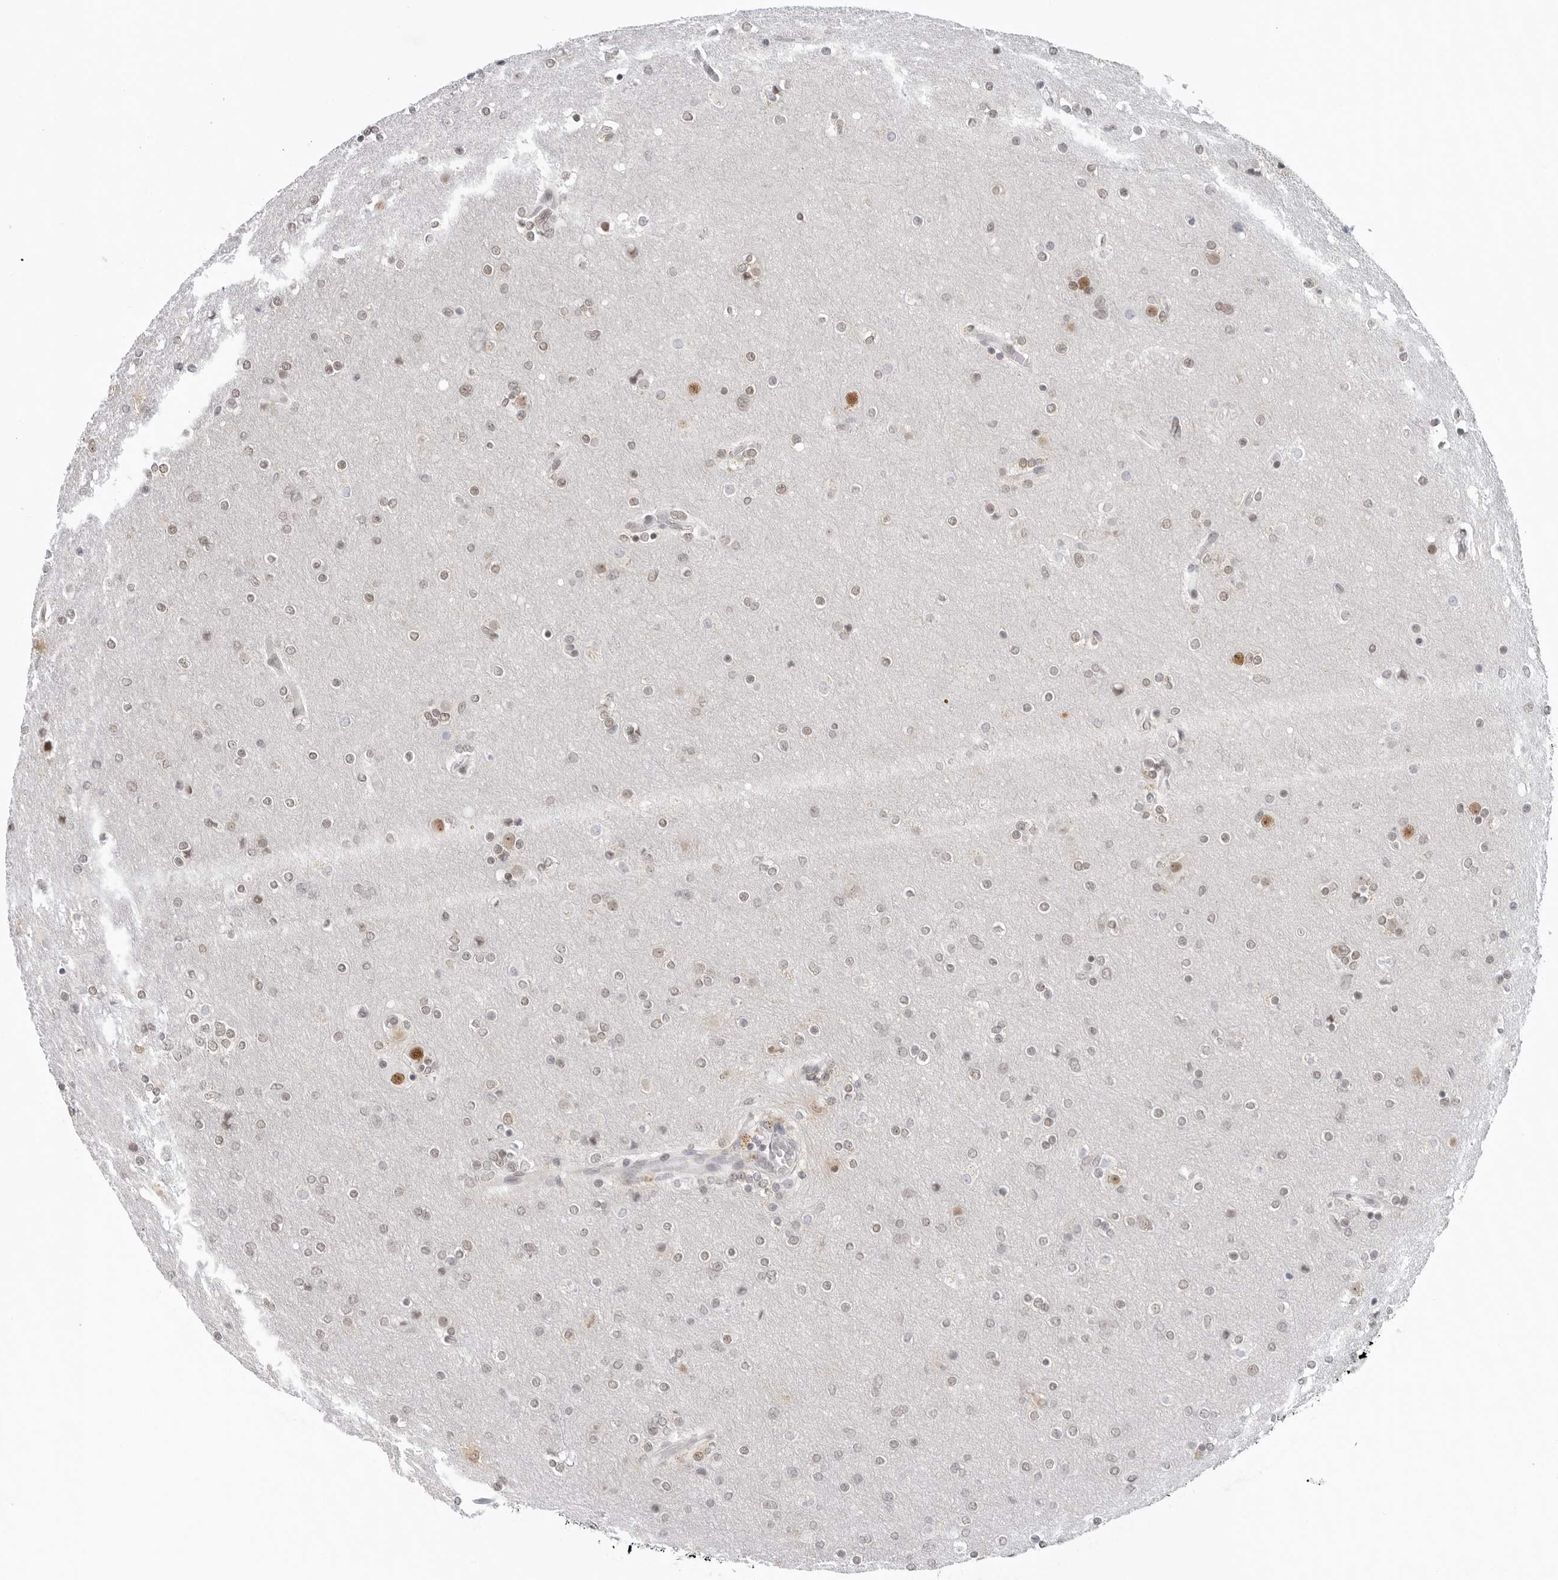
{"staining": {"intensity": "weak", "quantity": "<25%", "location": "nuclear"}, "tissue": "glioma", "cell_type": "Tumor cells", "image_type": "cancer", "snomed": [{"axis": "morphology", "description": "Glioma, malignant, High grade"}, {"axis": "topography", "description": "Cerebral cortex"}], "caption": "The image demonstrates no significant staining in tumor cells of malignant glioma (high-grade).", "gene": "FOXK2", "patient": {"sex": "female", "age": 36}}